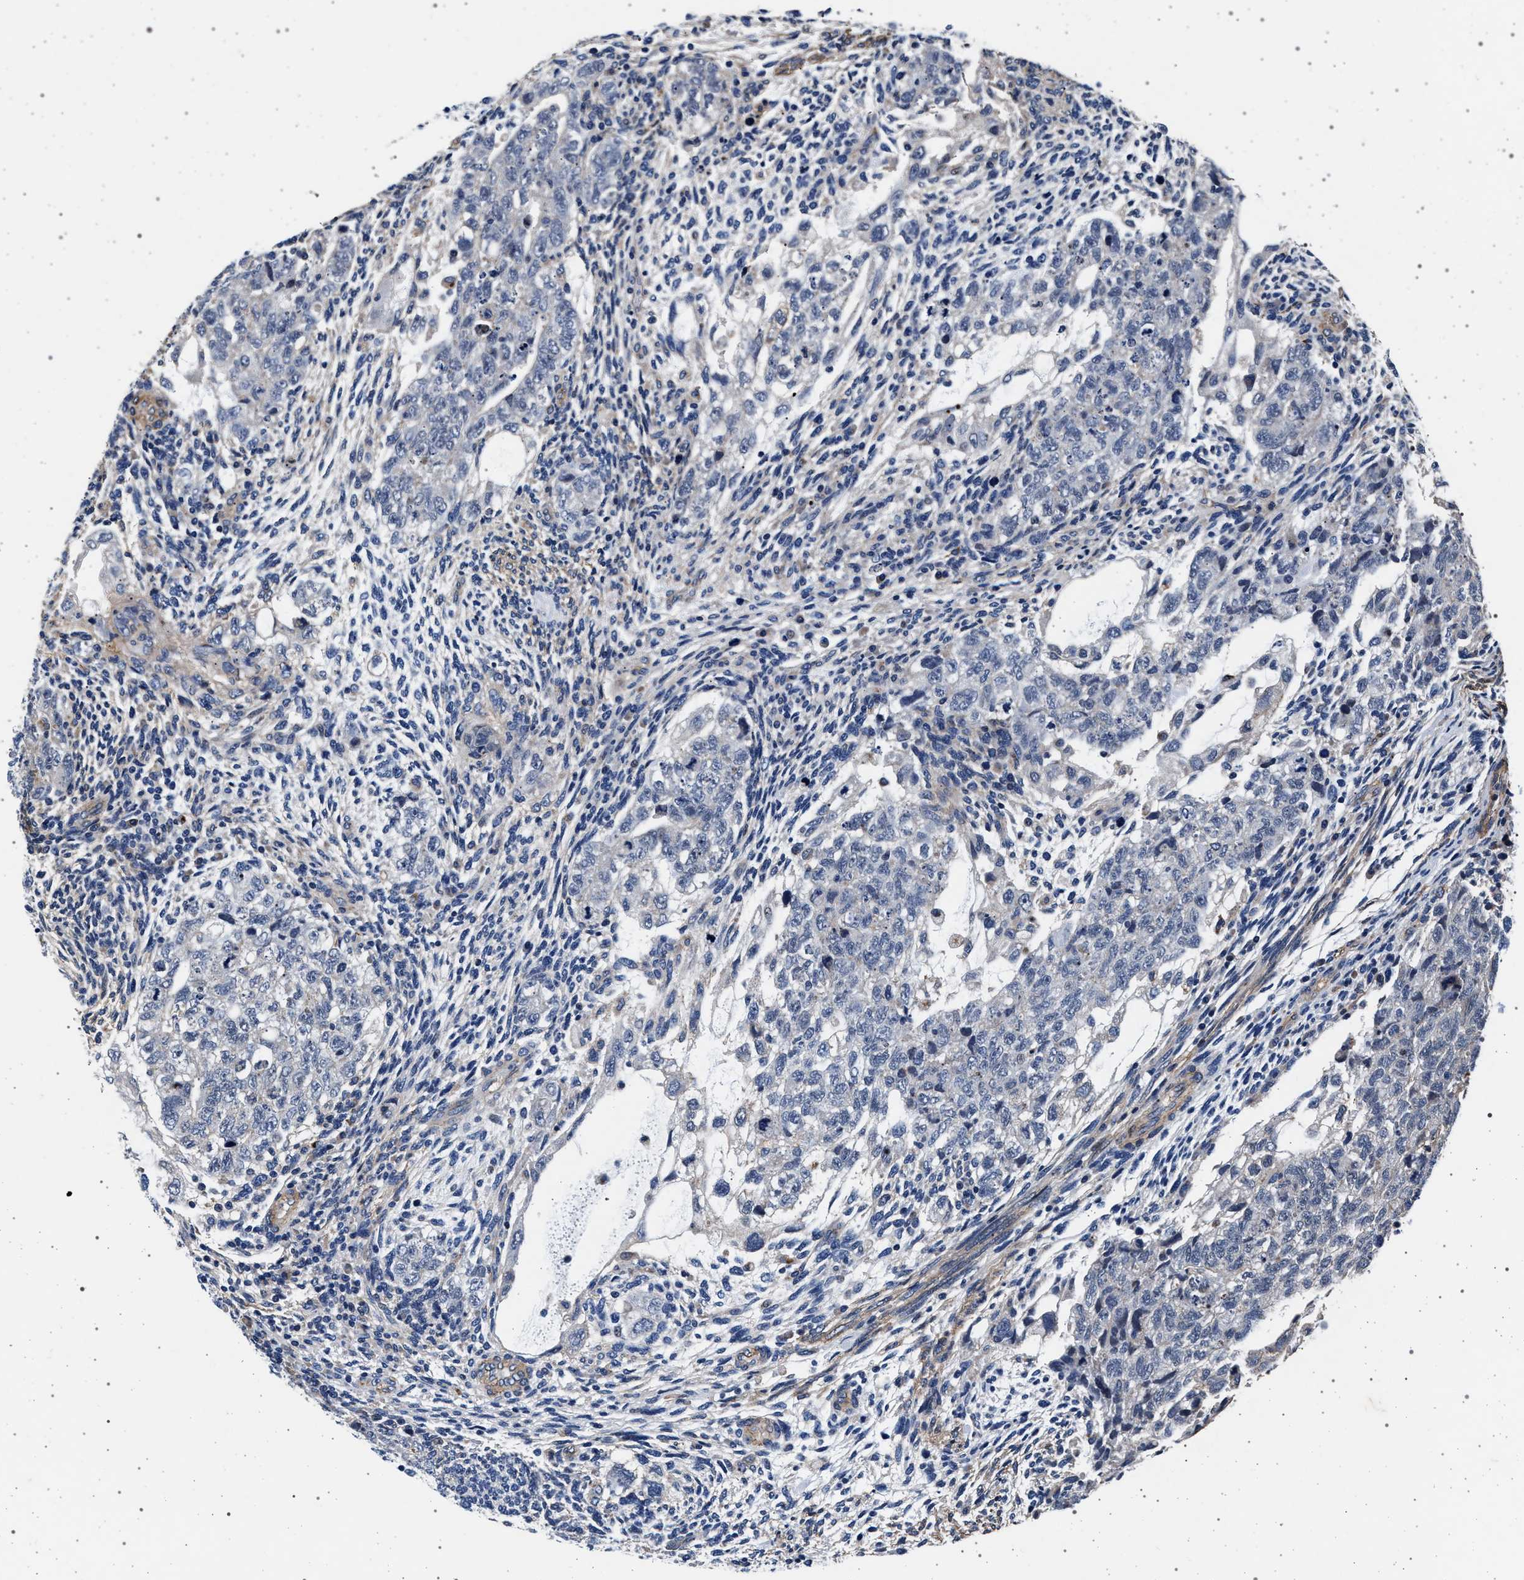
{"staining": {"intensity": "negative", "quantity": "none", "location": "none"}, "tissue": "testis cancer", "cell_type": "Tumor cells", "image_type": "cancer", "snomed": [{"axis": "morphology", "description": "Normal tissue, NOS"}, {"axis": "morphology", "description": "Carcinoma, Embryonal, NOS"}, {"axis": "topography", "description": "Testis"}], "caption": "Immunohistochemistry (IHC) of embryonal carcinoma (testis) demonstrates no expression in tumor cells.", "gene": "KCNK6", "patient": {"sex": "male", "age": 36}}